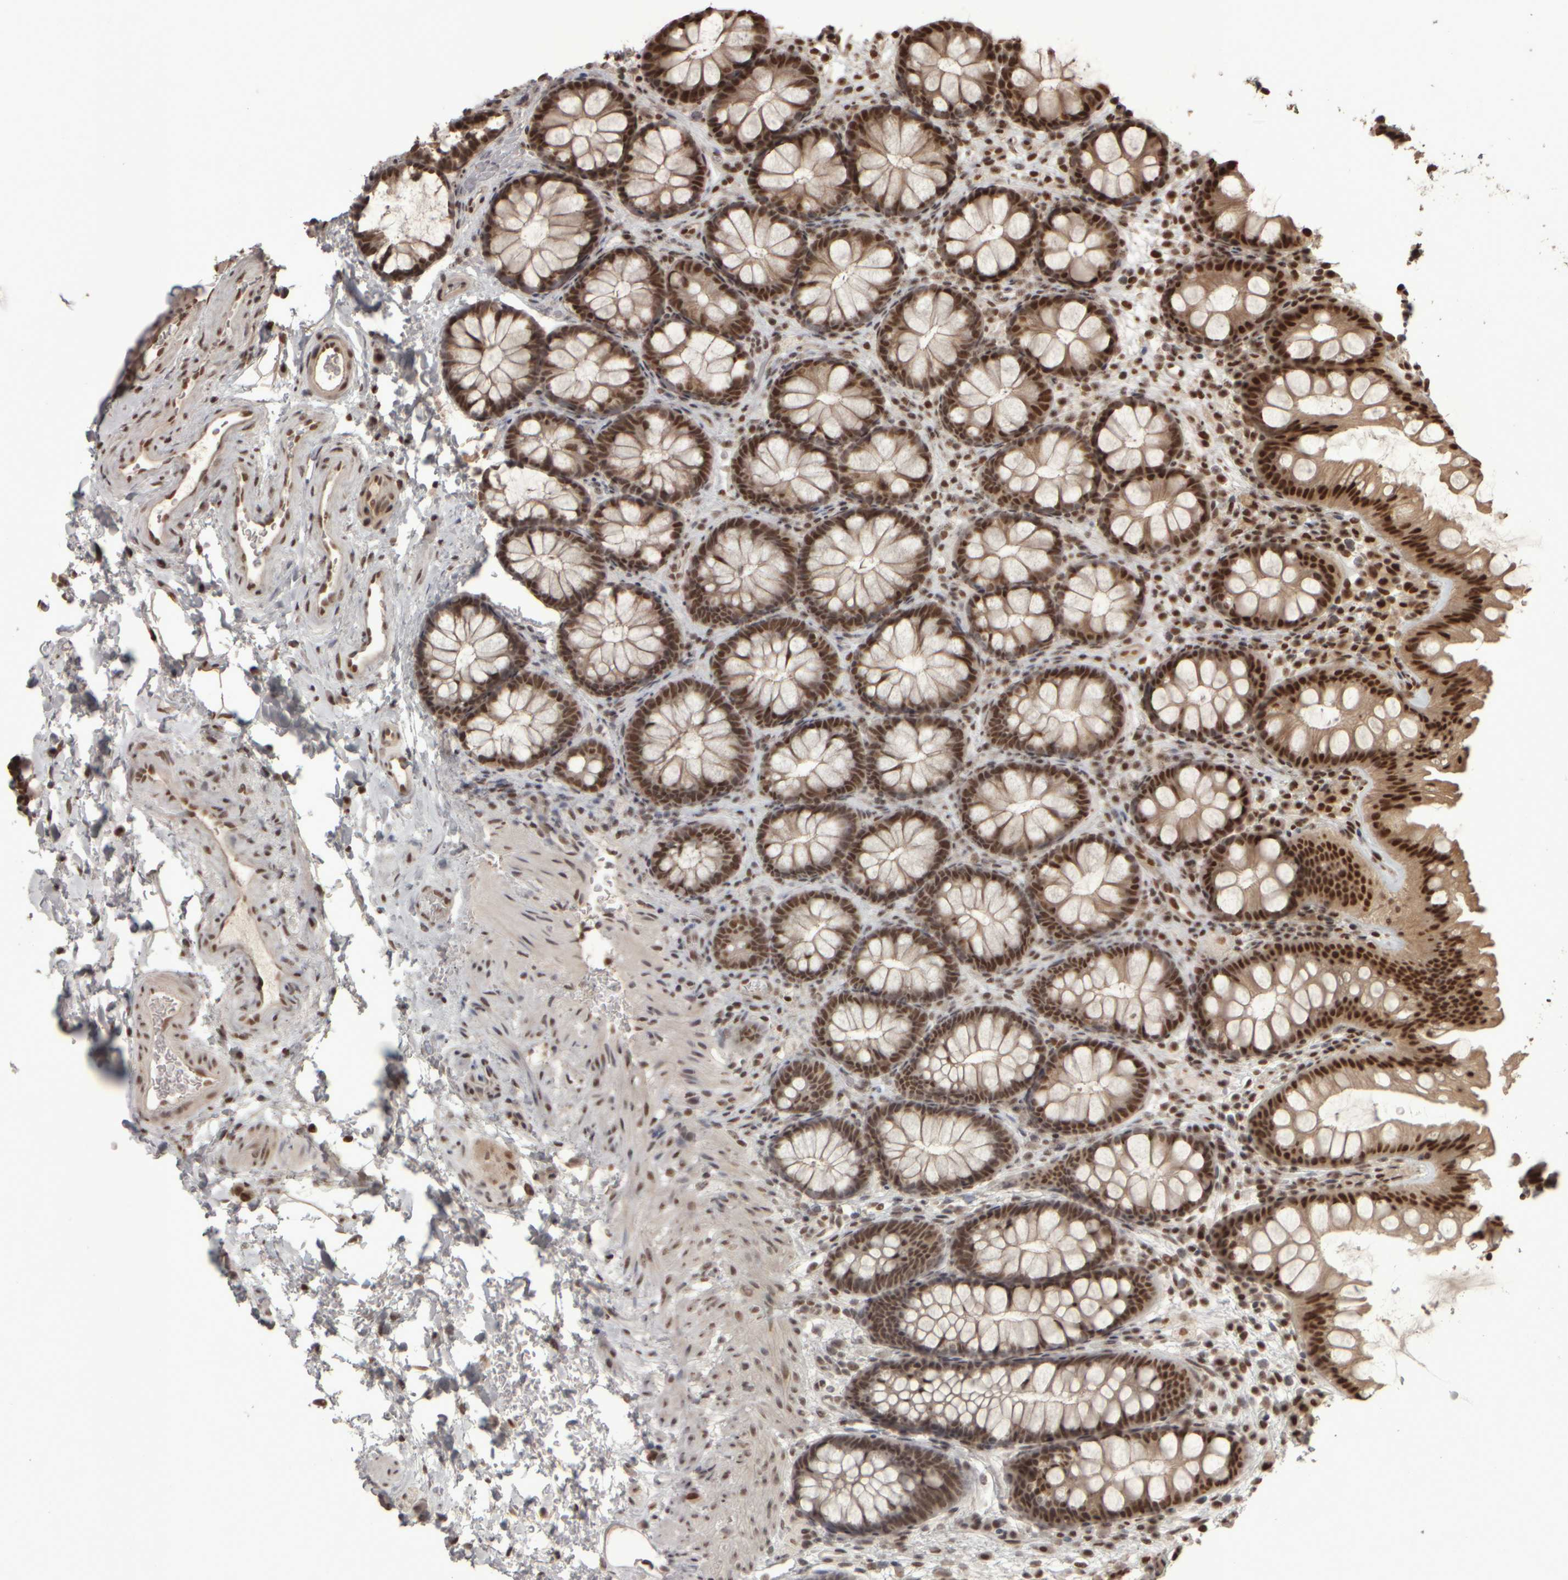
{"staining": {"intensity": "strong", "quantity": ">75%", "location": "nuclear"}, "tissue": "colon", "cell_type": "Endothelial cells", "image_type": "normal", "snomed": [{"axis": "morphology", "description": "Normal tissue, NOS"}, {"axis": "topography", "description": "Colon"}], "caption": "A high-resolution image shows immunohistochemistry (IHC) staining of unremarkable colon, which shows strong nuclear positivity in about >75% of endothelial cells. The protein of interest is stained brown, and the nuclei are stained in blue (DAB IHC with brightfield microscopy, high magnification).", "gene": "ZFHX4", "patient": {"sex": "female", "age": 62}}